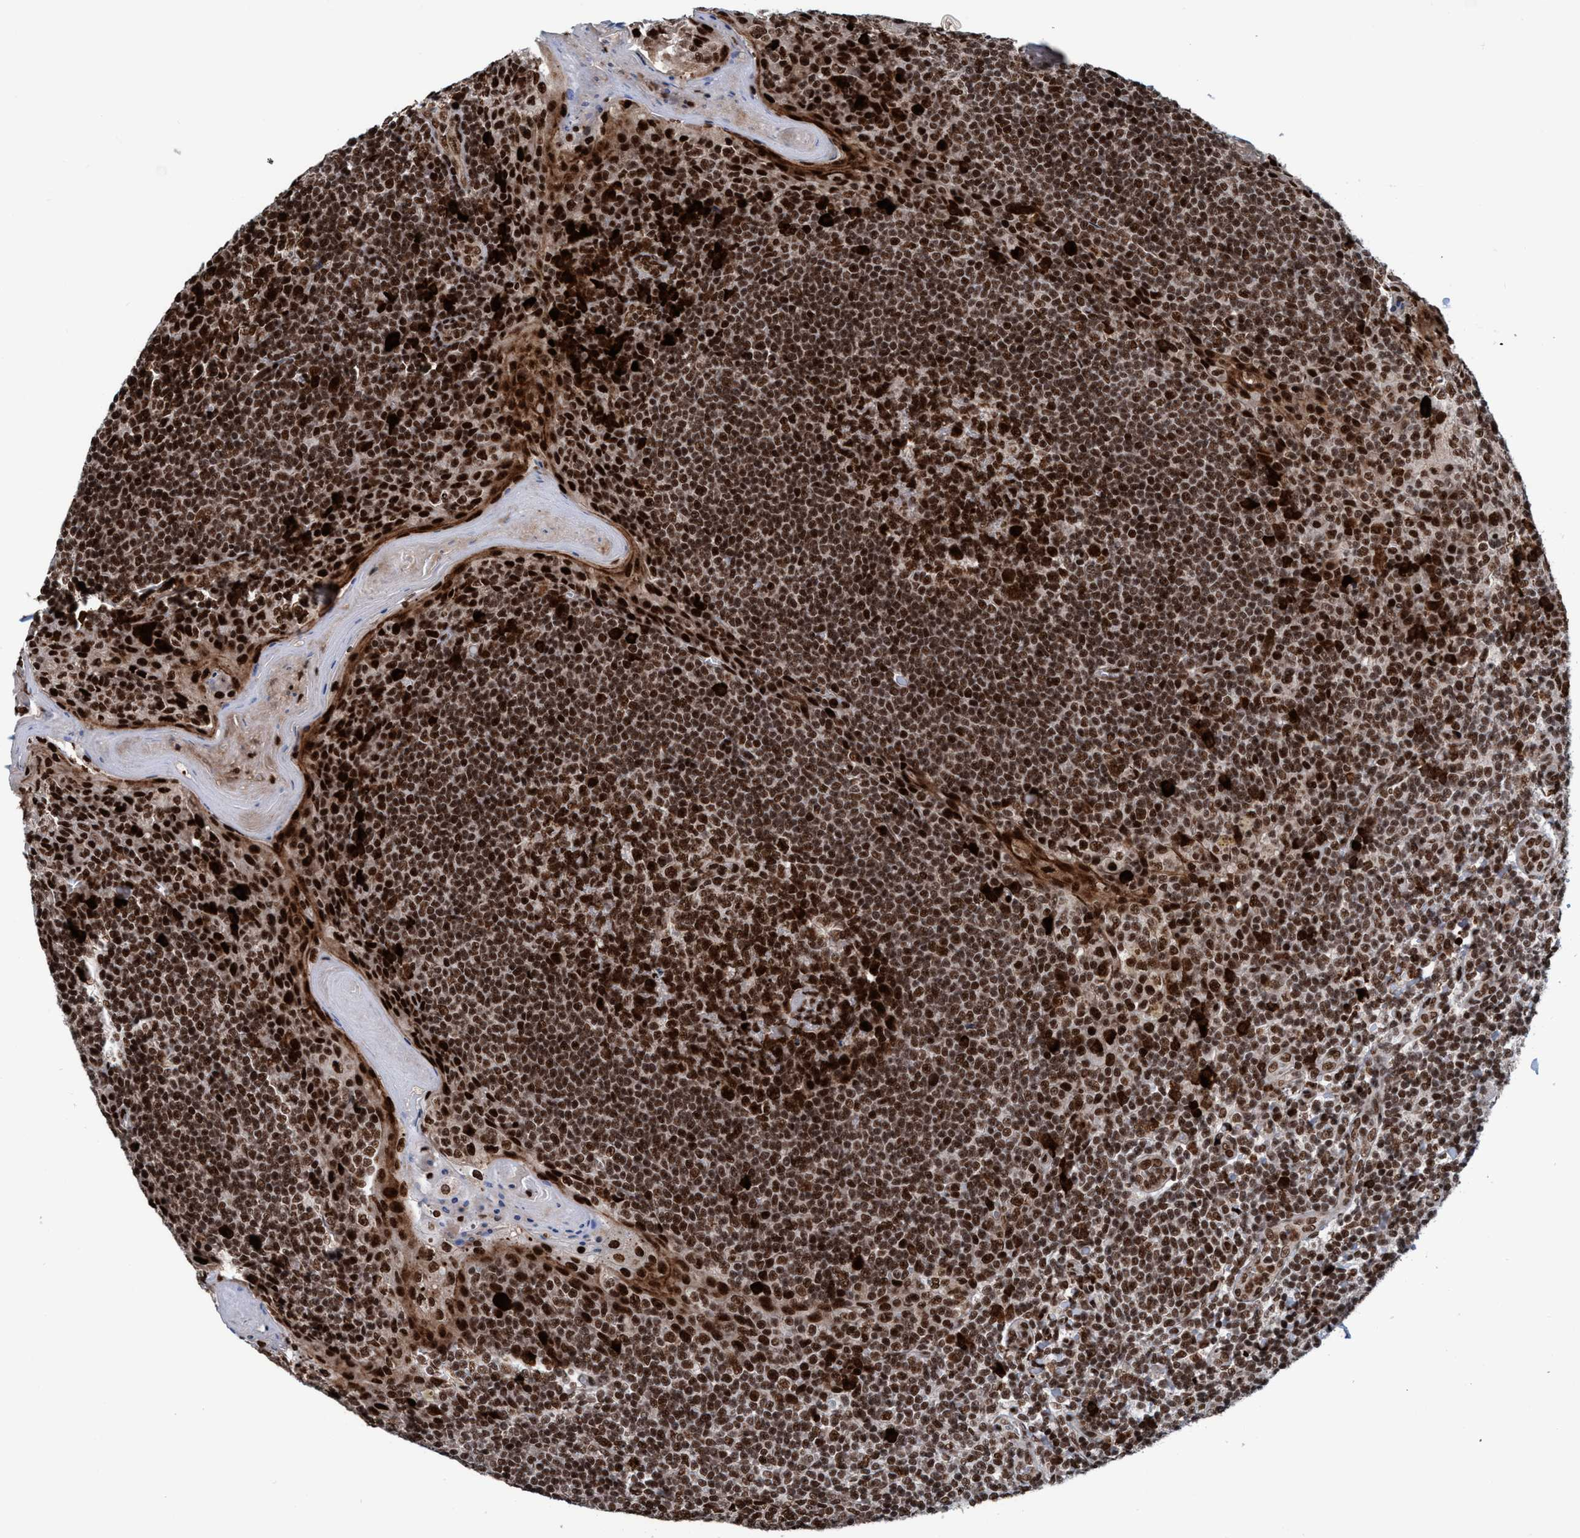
{"staining": {"intensity": "strong", "quantity": ">75%", "location": "nuclear"}, "tissue": "tonsil", "cell_type": "Germinal center cells", "image_type": "normal", "snomed": [{"axis": "morphology", "description": "Normal tissue, NOS"}, {"axis": "topography", "description": "Tonsil"}], "caption": "About >75% of germinal center cells in normal tonsil exhibit strong nuclear protein staining as visualized by brown immunohistochemical staining.", "gene": "TOPBP1", "patient": {"sex": "male", "age": 31}}